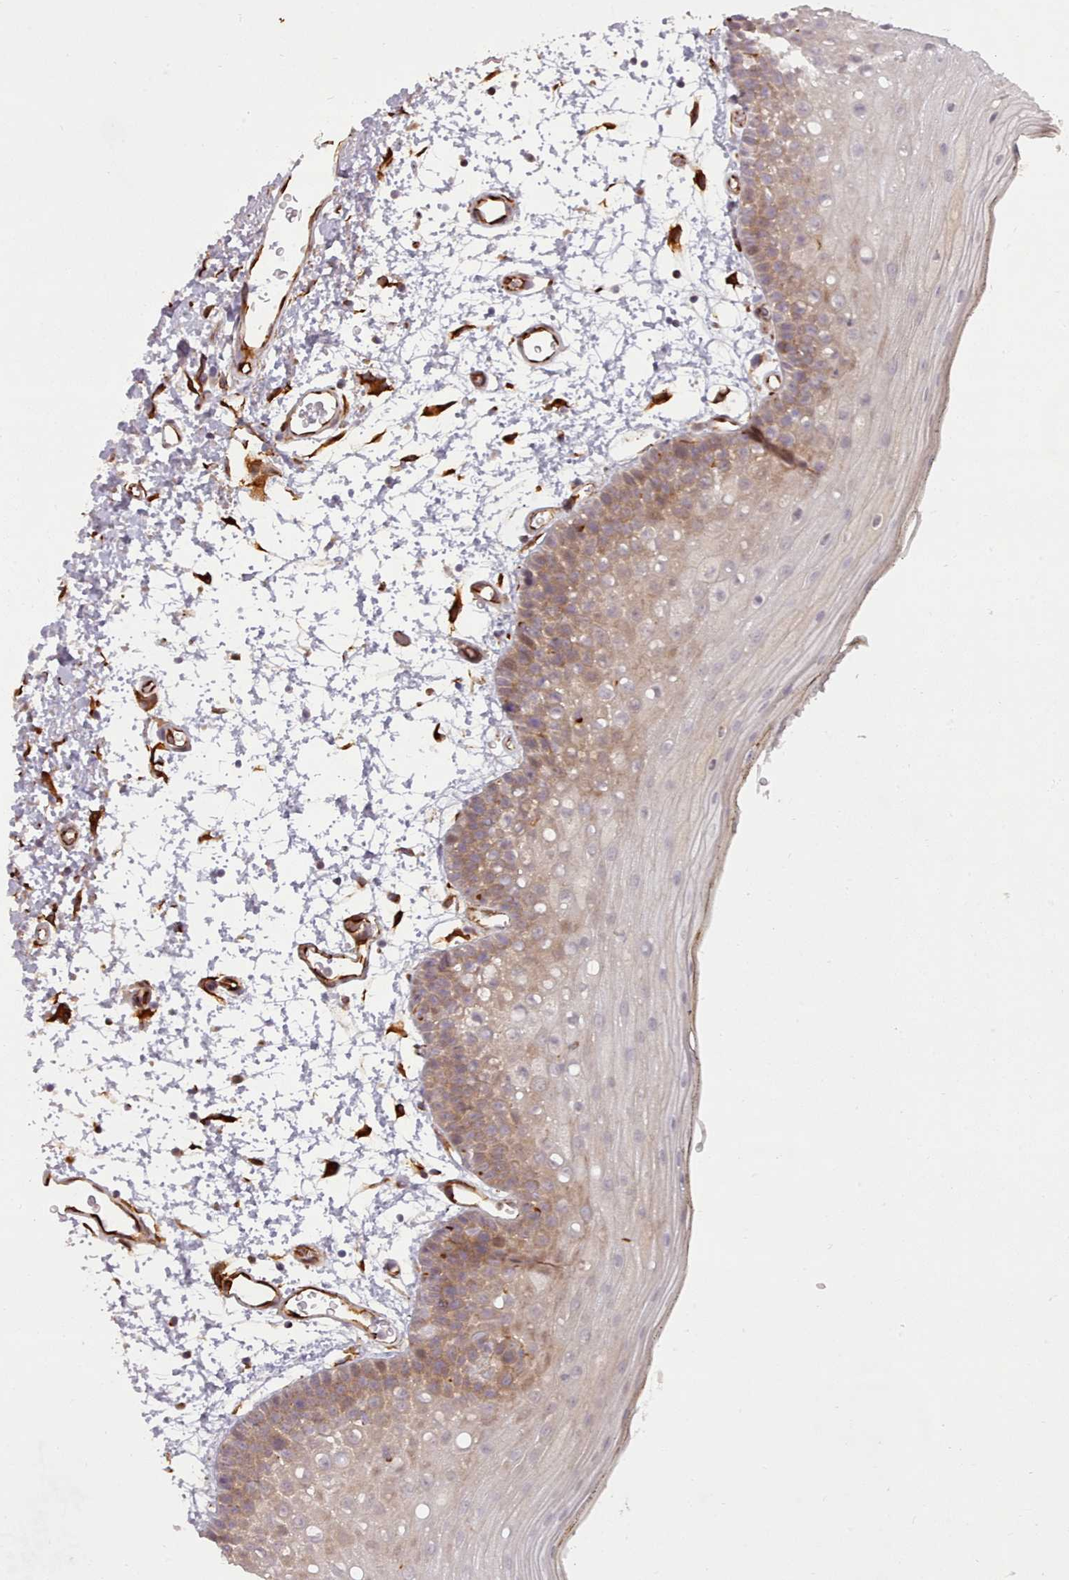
{"staining": {"intensity": "moderate", "quantity": "25%-75%", "location": "cytoplasmic/membranous"}, "tissue": "oral mucosa", "cell_type": "Squamous epithelial cells", "image_type": "normal", "snomed": [{"axis": "morphology", "description": "Normal tissue, NOS"}, {"axis": "topography", "description": "Oral tissue"}, {"axis": "topography", "description": "Tounge, NOS"}], "caption": "Oral mucosa stained with immunohistochemistry displays moderate cytoplasmic/membranous positivity in about 25%-75% of squamous epithelial cells. Using DAB (3,3'-diaminobenzidine) (brown) and hematoxylin (blue) stains, captured at high magnification using brightfield microscopy.", "gene": "GBGT1", "patient": {"sex": "female", "age": 81}}